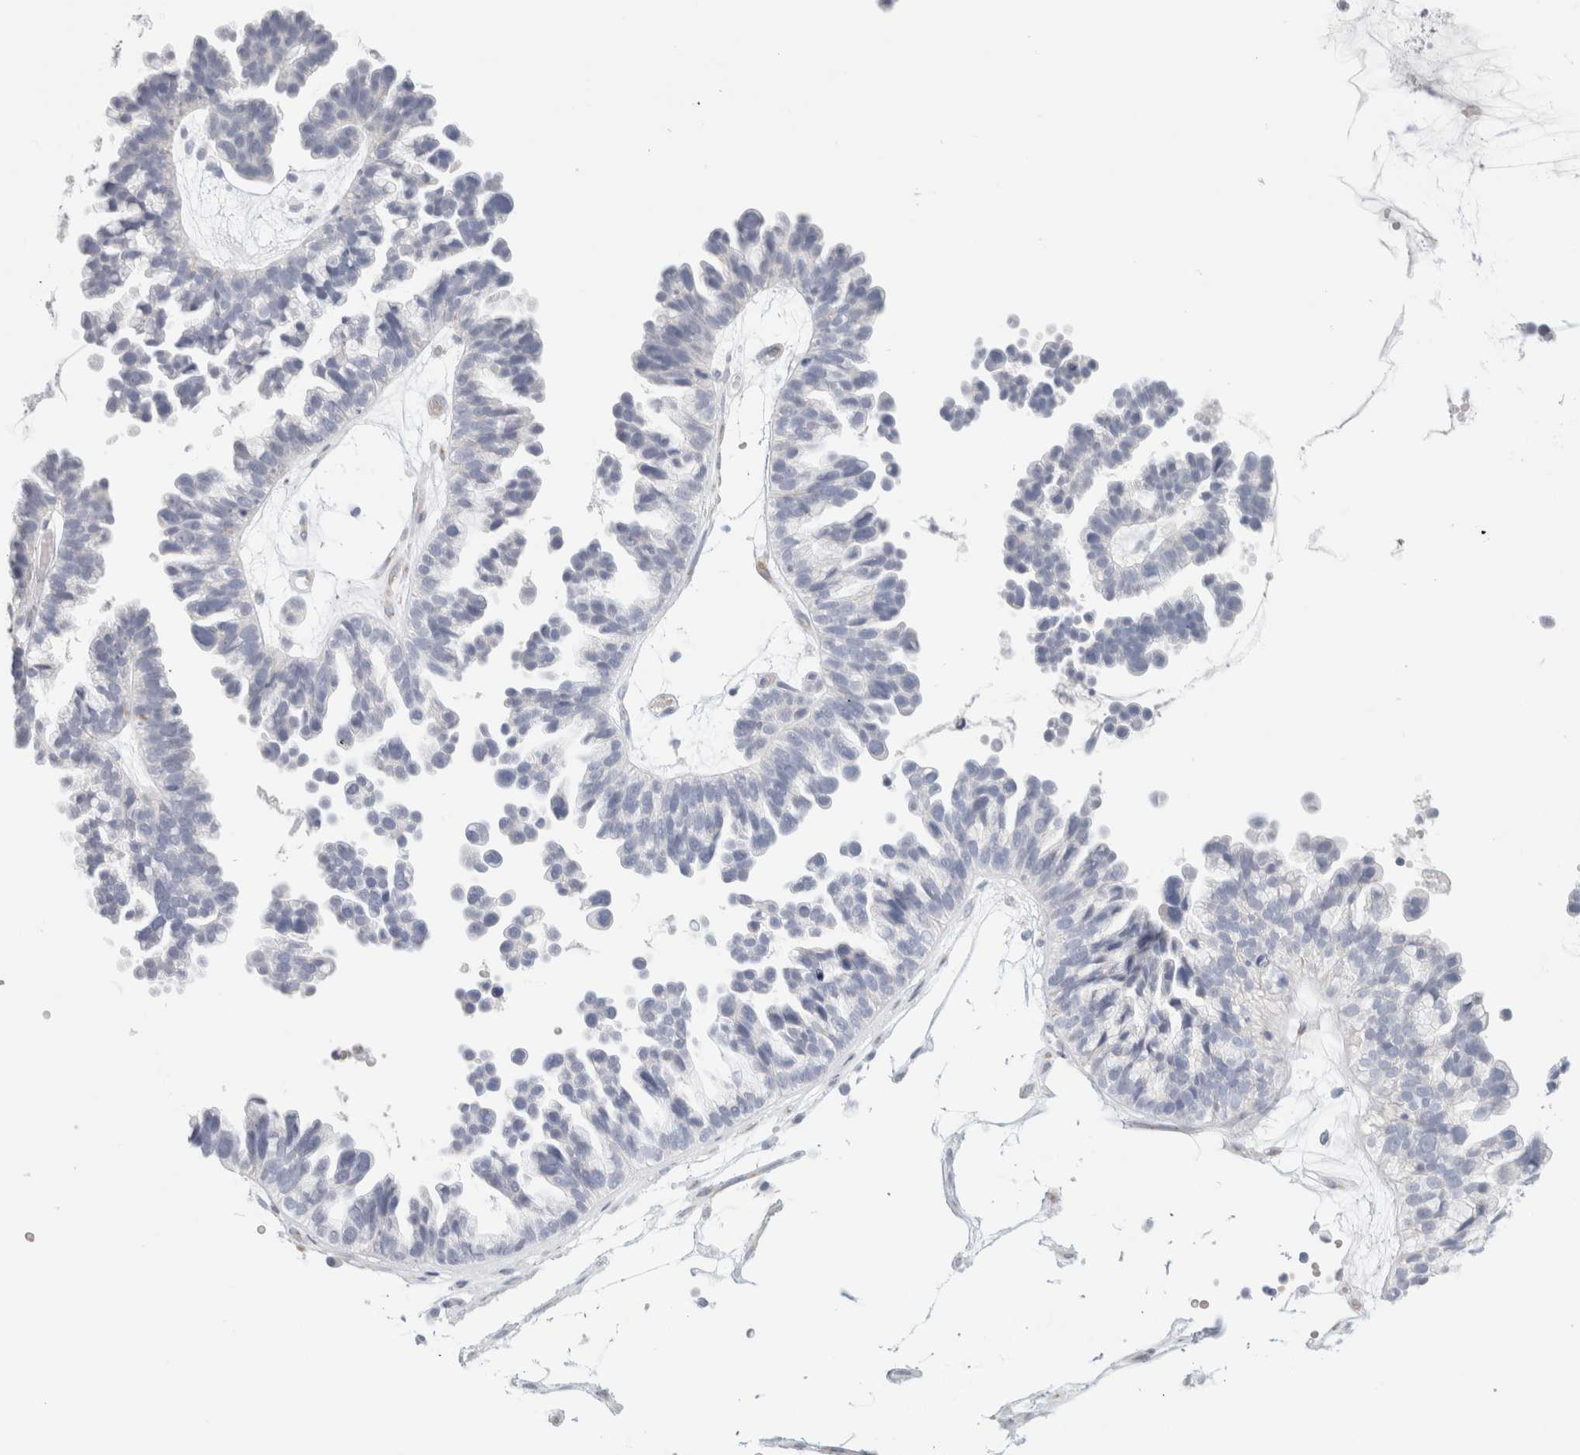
{"staining": {"intensity": "negative", "quantity": "none", "location": "none"}, "tissue": "ovarian cancer", "cell_type": "Tumor cells", "image_type": "cancer", "snomed": [{"axis": "morphology", "description": "Cystadenocarcinoma, serous, NOS"}, {"axis": "topography", "description": "Ovary"}], "caption": "Tumor cells are negative for protein expression in human serous cystadenocarcinoma (ovarian).", "gene": "RTN4", "patient": {"sex": "female", "age": 56}}